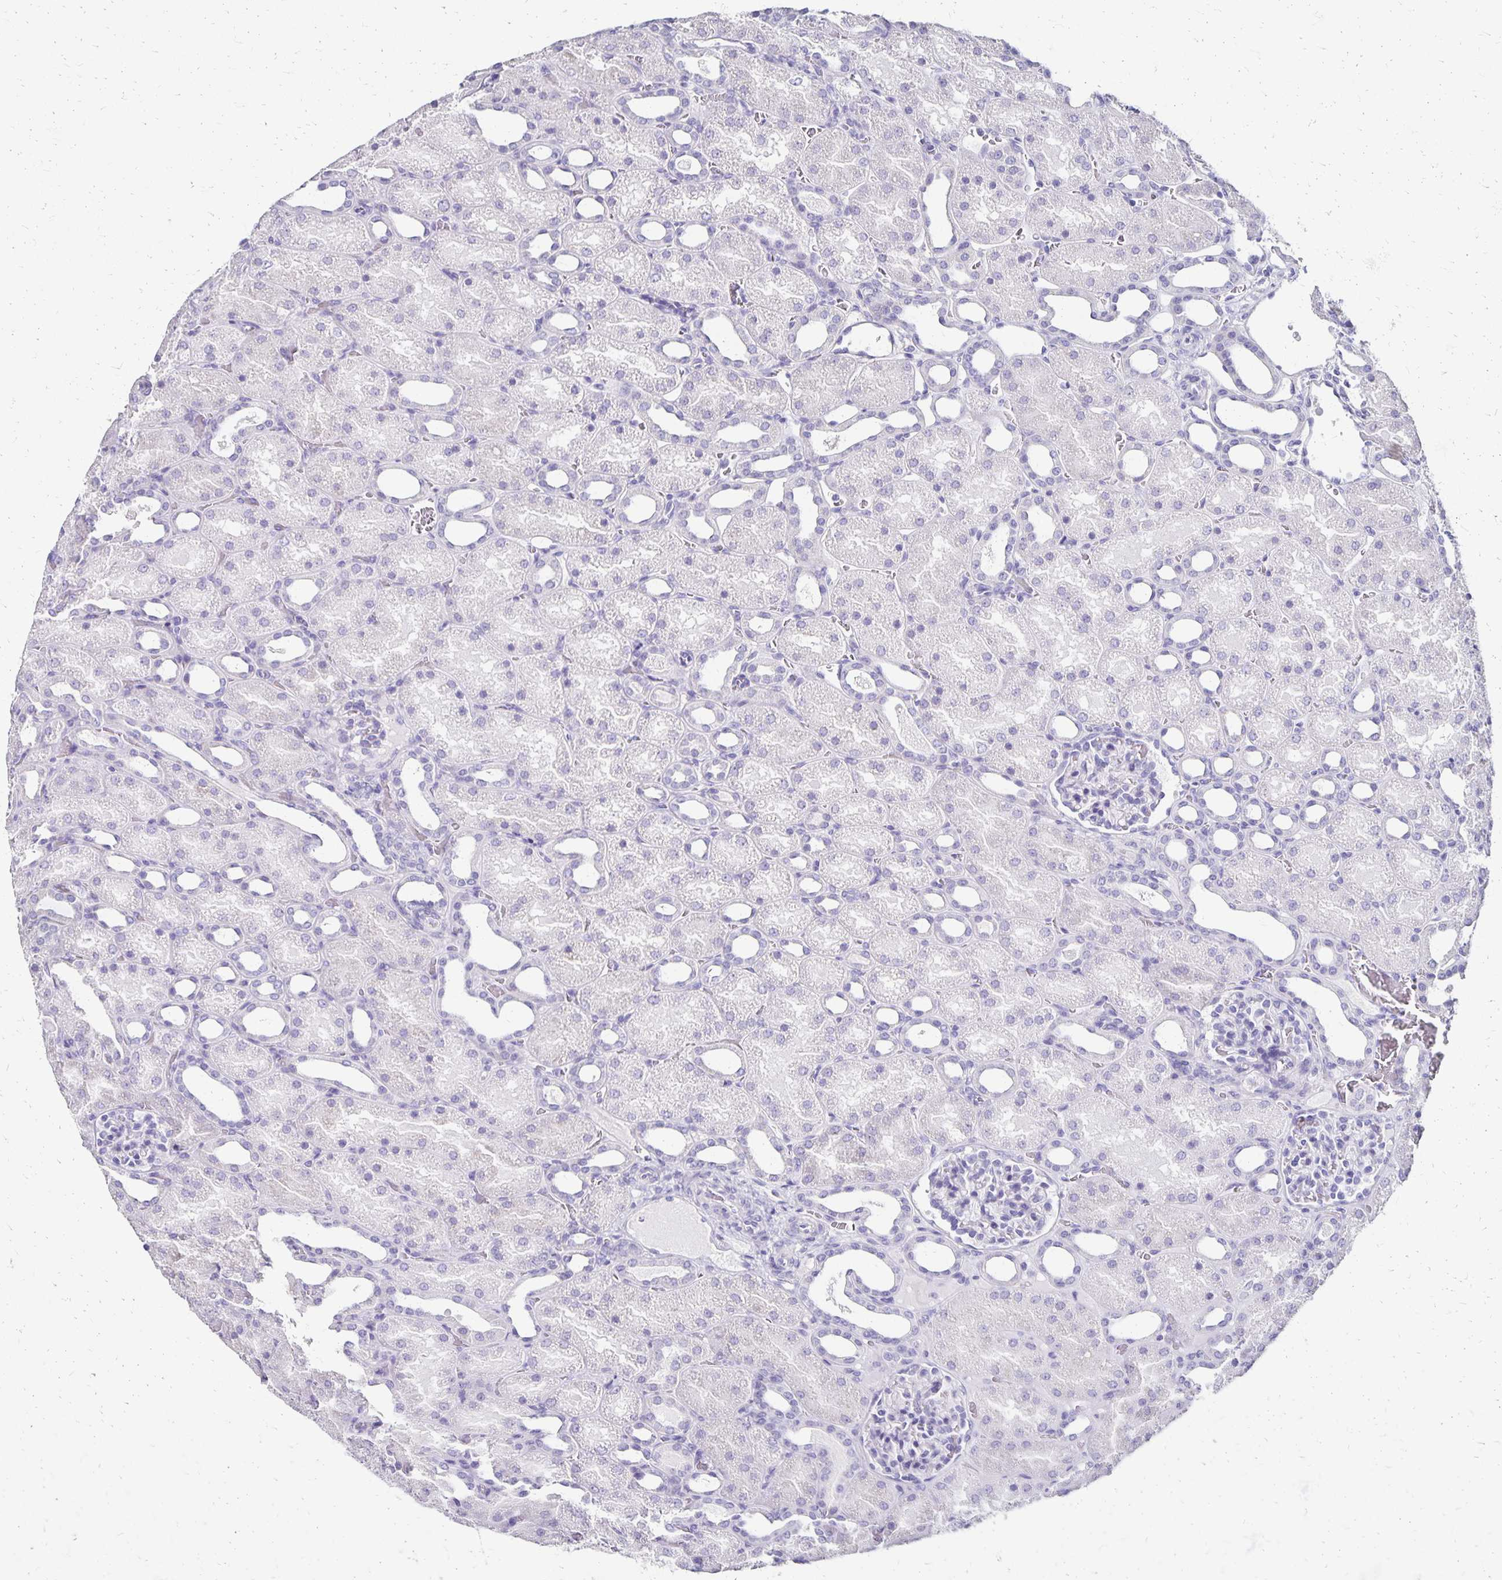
{"staining": {"intensity": "negative", "quantity": "none", "location": "none"}, "tissue": "kidney", "cell_type": "Cells in glomeruli", "image_type": "normal", "snomed": [{"axis": "morphology", "description": "Normal tissue, NOS"}, {"axis": "topography", "description": "Kidney"}], "caption": "Immunohistochemical staining of unremarkable human kidney shows no significant staining in cells in glomeruli.", "gene": "DYNLT4", "patient": {"sex": "male", "age": 2}}